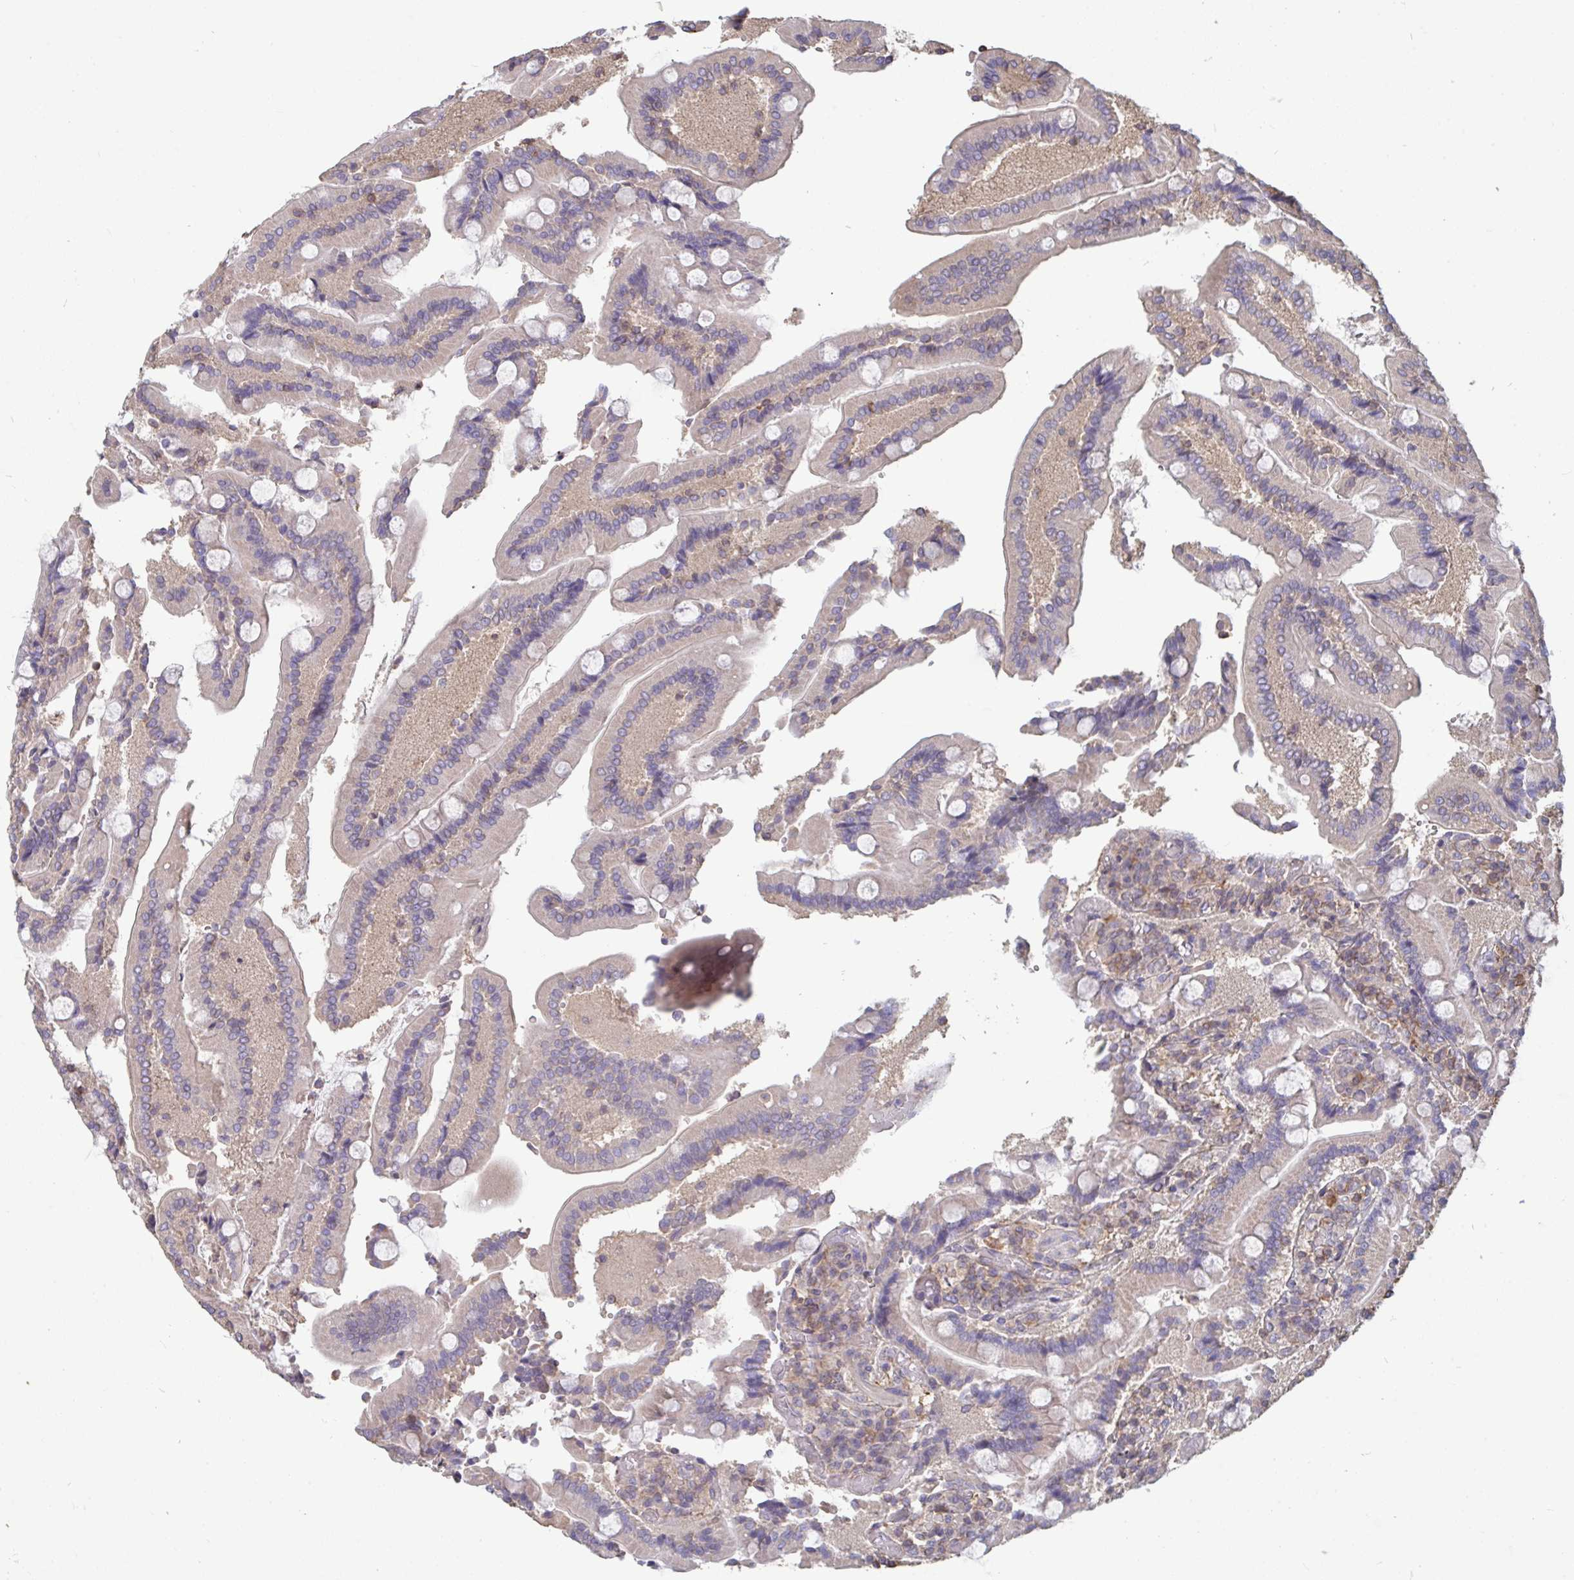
{"staining": {"intensity": "weak", "quantity": "<25%", "location": "cytoplasmic/membranous"}, "tissue": "duodenum", "cell_type": "Glandular cells", "image_type": "normal", "snomed": [{"axis": "morphology", "description": "Normal tissue, NOS"}, {"axis": "topography", "description": "Duodenum"}], "caption": "Photomicrograph shows no significant protein staining in glandular cells of benign duodenum.", "gene": "ISCU", "patient": {"sex": "female", "age": 62}}